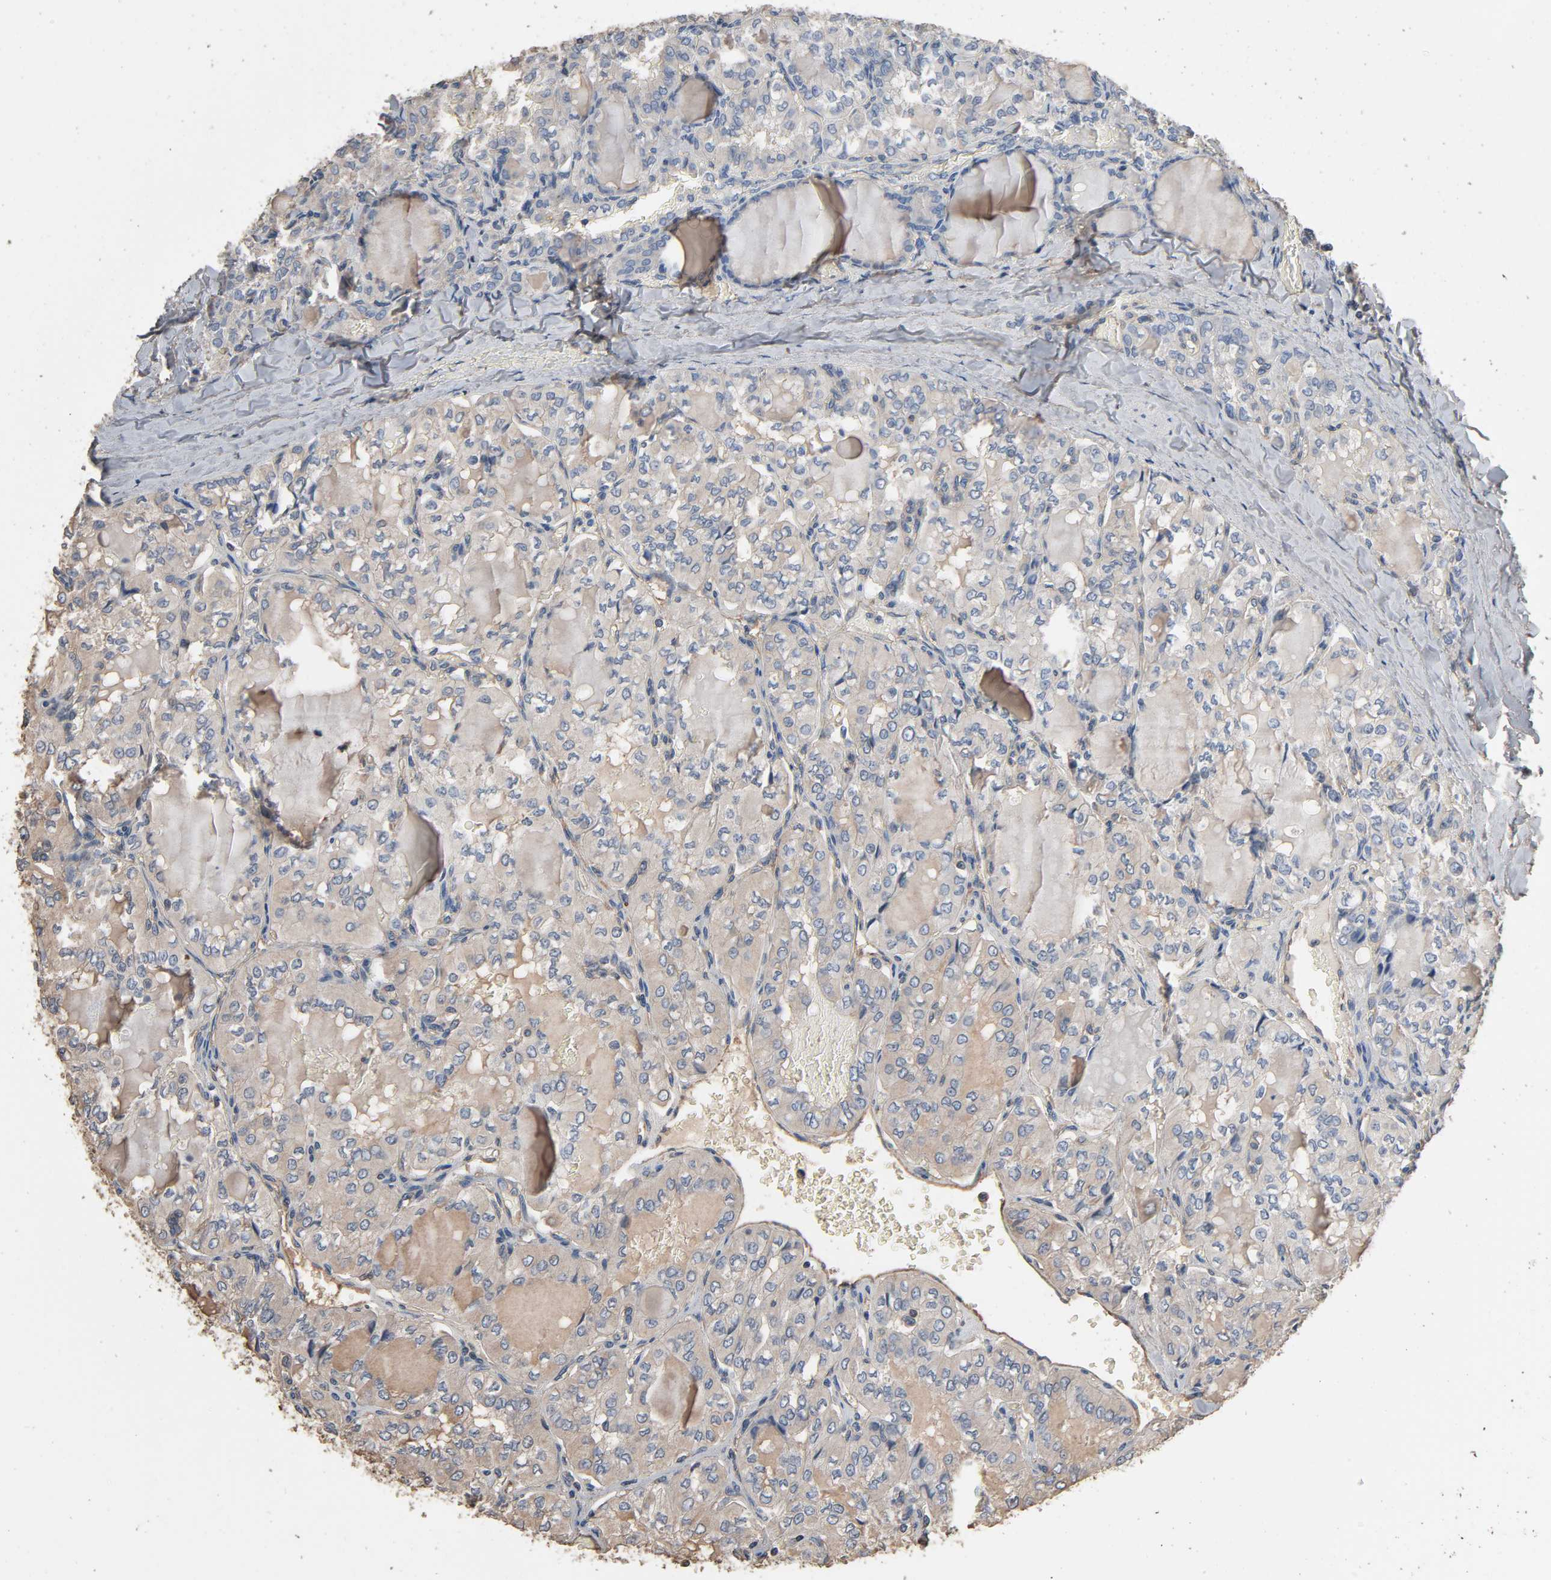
{"staining": {"intensity": "negative", "quantity": "none", "location": "none"}, "tissue": "thyroid cancer", "cell_type": "Tumor cells", "image_type": "cancer", "snomed": [{"axis": "morphology", "description": "Papillary adenocarcinoma, NOS"}, {"axis": "topography", "description": "Thyroid gland"}], "caption": "Tumor cells are negative for brown protein staining in papillary adenocarcinoma (thyroid). (DAB (3,3'-diaminobenzidine) IHC visualized using brightfield microscopy, high magnification).", "gene": "SOX6", "patient": {"sex": "male", "age": 20}}